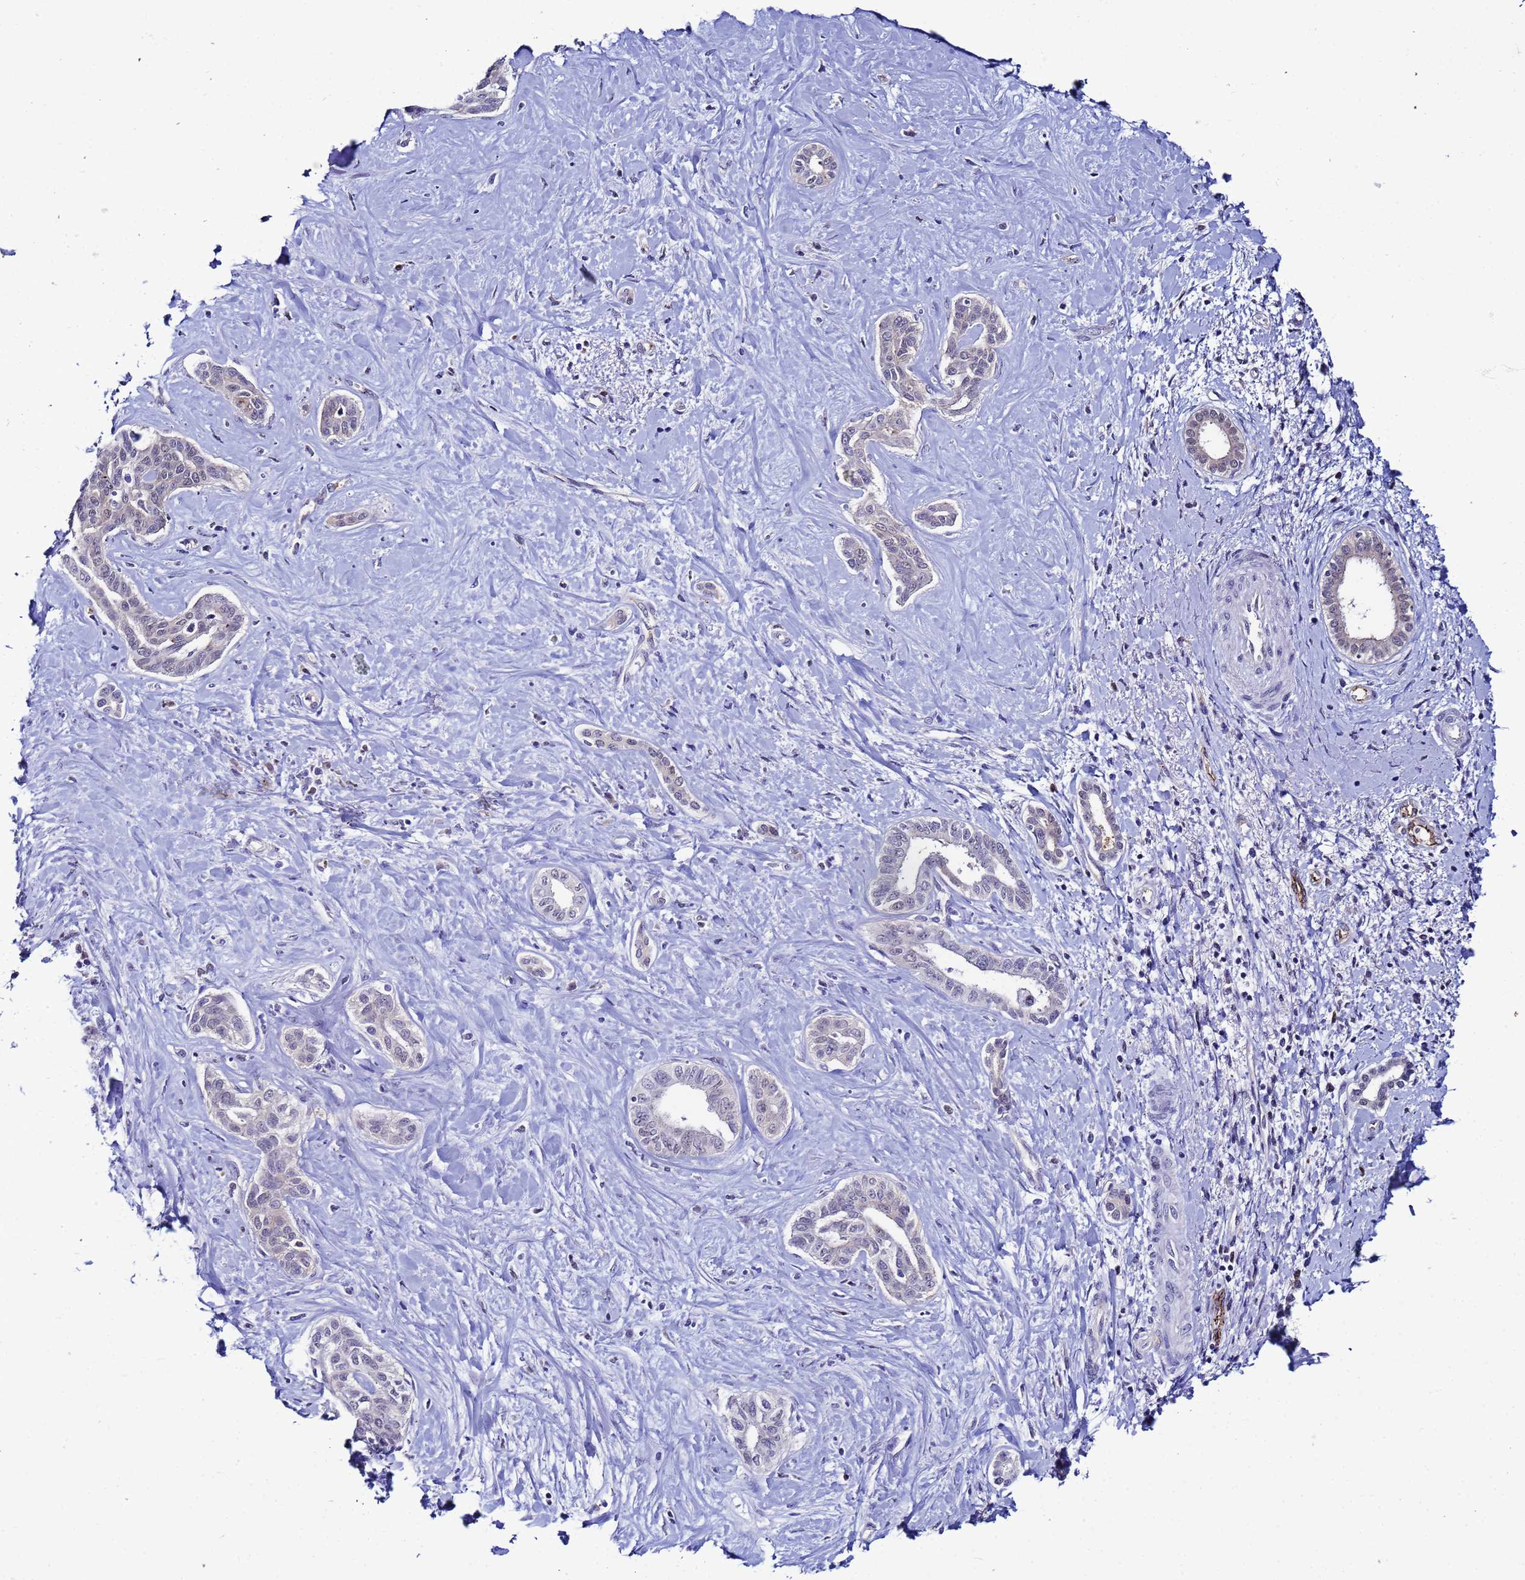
{"staining": {"intensity": "weak", "quantity": "<25%", "location": "cytoplasmic/membranous"}, "tissue": "liver cancer", "cell_type": "Tumor cells", "image_type": "cancer", "snomed": [{"axis": "morphology", "description": "Cholangiocarcinoma"}, {"axis": "topography", "description": "Liver"}], "caption": "Human liver cancer stained for a protein using immunohistochemistry reveals no expression in tumor cells.", "gene": "SLC25A37", "patient": {"sex": "female", "age": 77}}